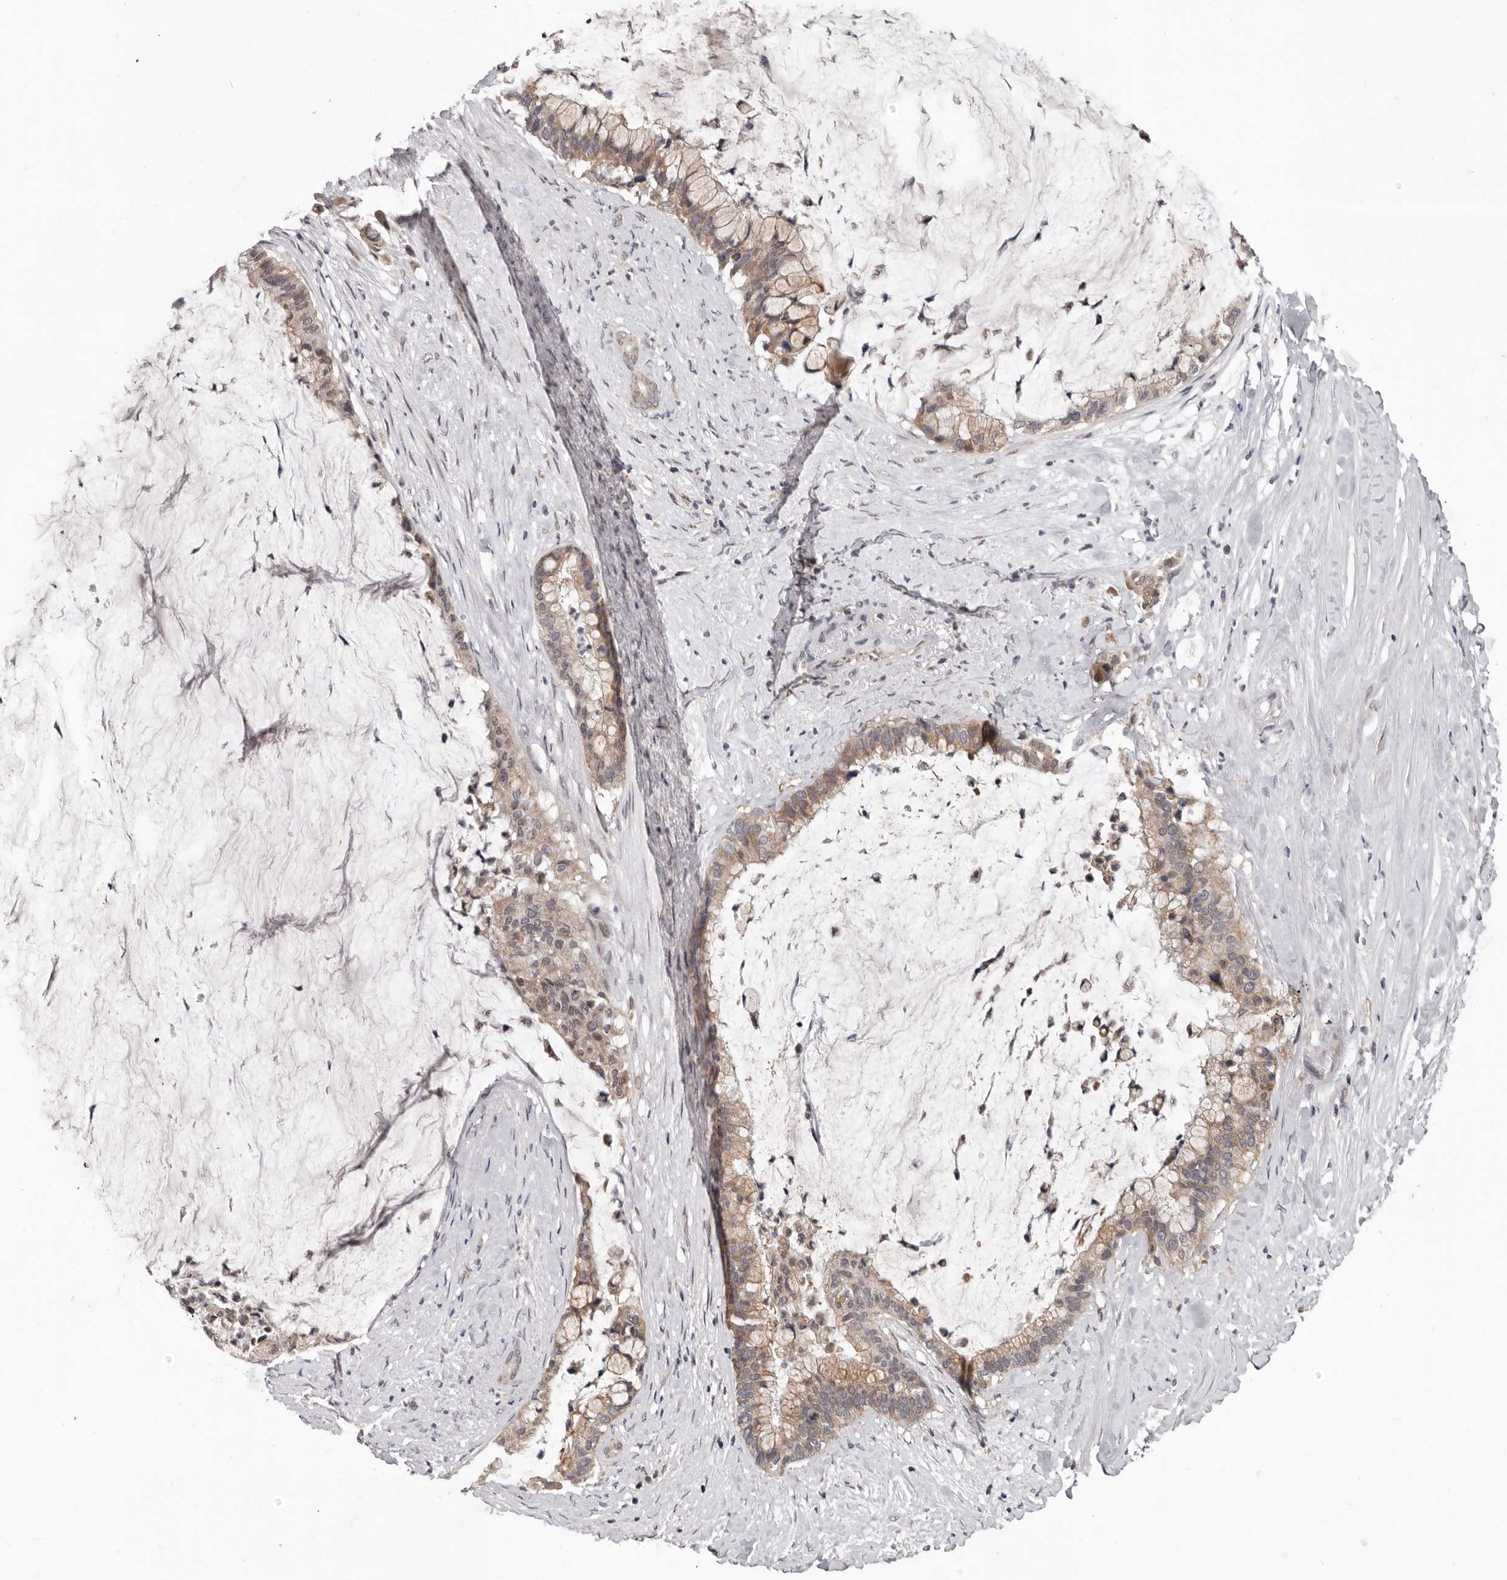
{"staining": {"intensity": "weak", "quantity": ">75%", "location": "cytoplasmic/membranous"}, "tissue": "pancreatic cancer", "cell_type": "Tumor cells", "image_type": "cancer", "snomed": [{"axis": "morphology", "description": "Adenocarcinoma, NOS"}, {"axis": "topography", "description": "Pancreas"}], "caption": "Weak cytoplasmic/membranous staining for a protein is appreciated in approximately >75% of tumor cells of pancreatic cancer using immunohistochemistry.", "gene": "MOGAT2", "patient": {"sex": "male", "age": 41}}